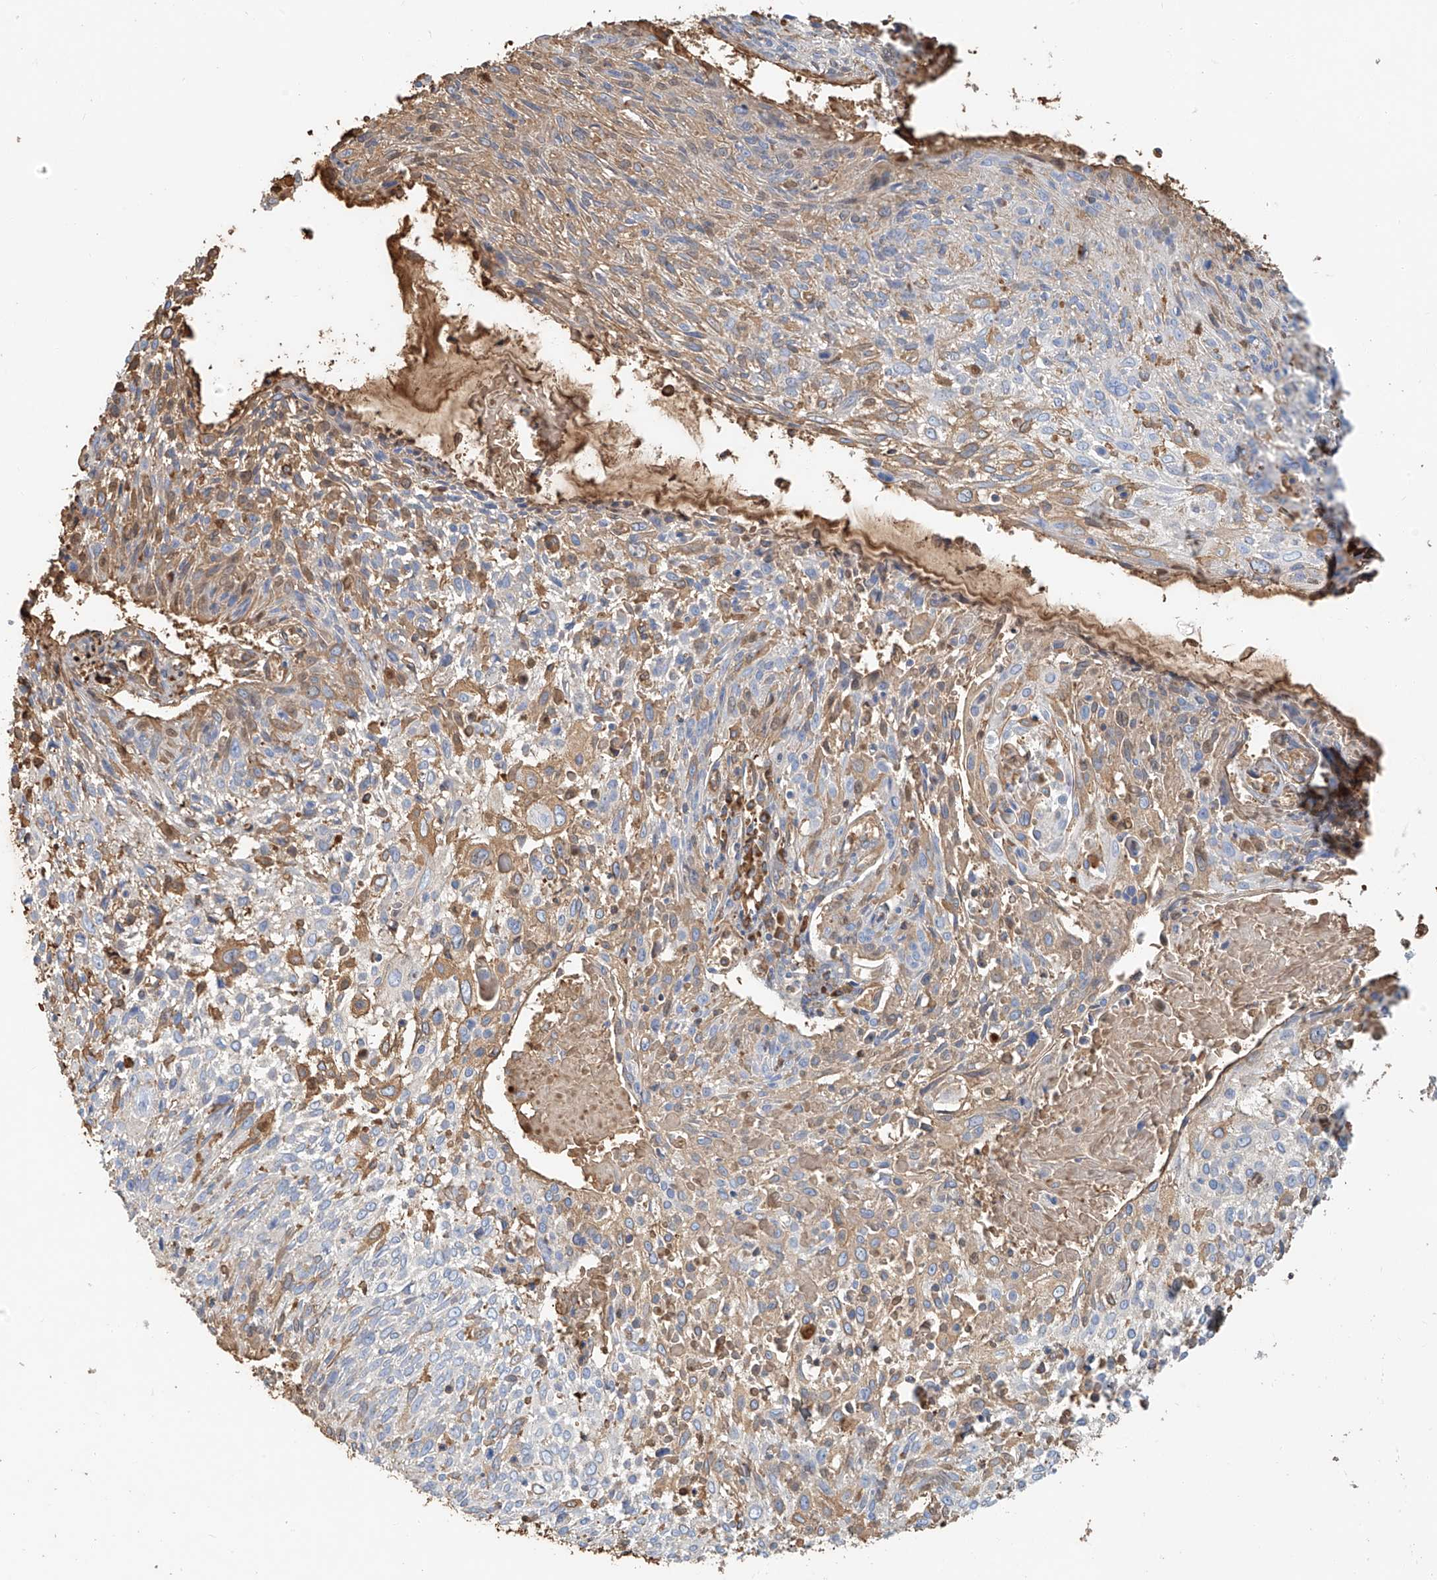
{"staining": {"intensity": "weak", "quantity": "25%-75%", "location": "cytoplasmic/membranous"}, "tissue": "cervical cancer", "cell_type": "Tumor cells", "image_type": "cancer", "snomed": [{"axis": "morphology", "description": "Squamous cell carcinoma, NOS"}, {"axis": "topography", "description": "Cervix"}], "caption": "Immunohistochemical staining of cervical cancer (squamous cell carcinoma) reveals low levels of weak cytoplasmic/membranous staining in approximately 25%-75% of tumor cells. (Stains: DAB in brown, nuclei in blue, Microscopy: brightfield microscopy at high magnification).", "gene": "ZFP30", "patient": {"sex": "female", "age": 51}}